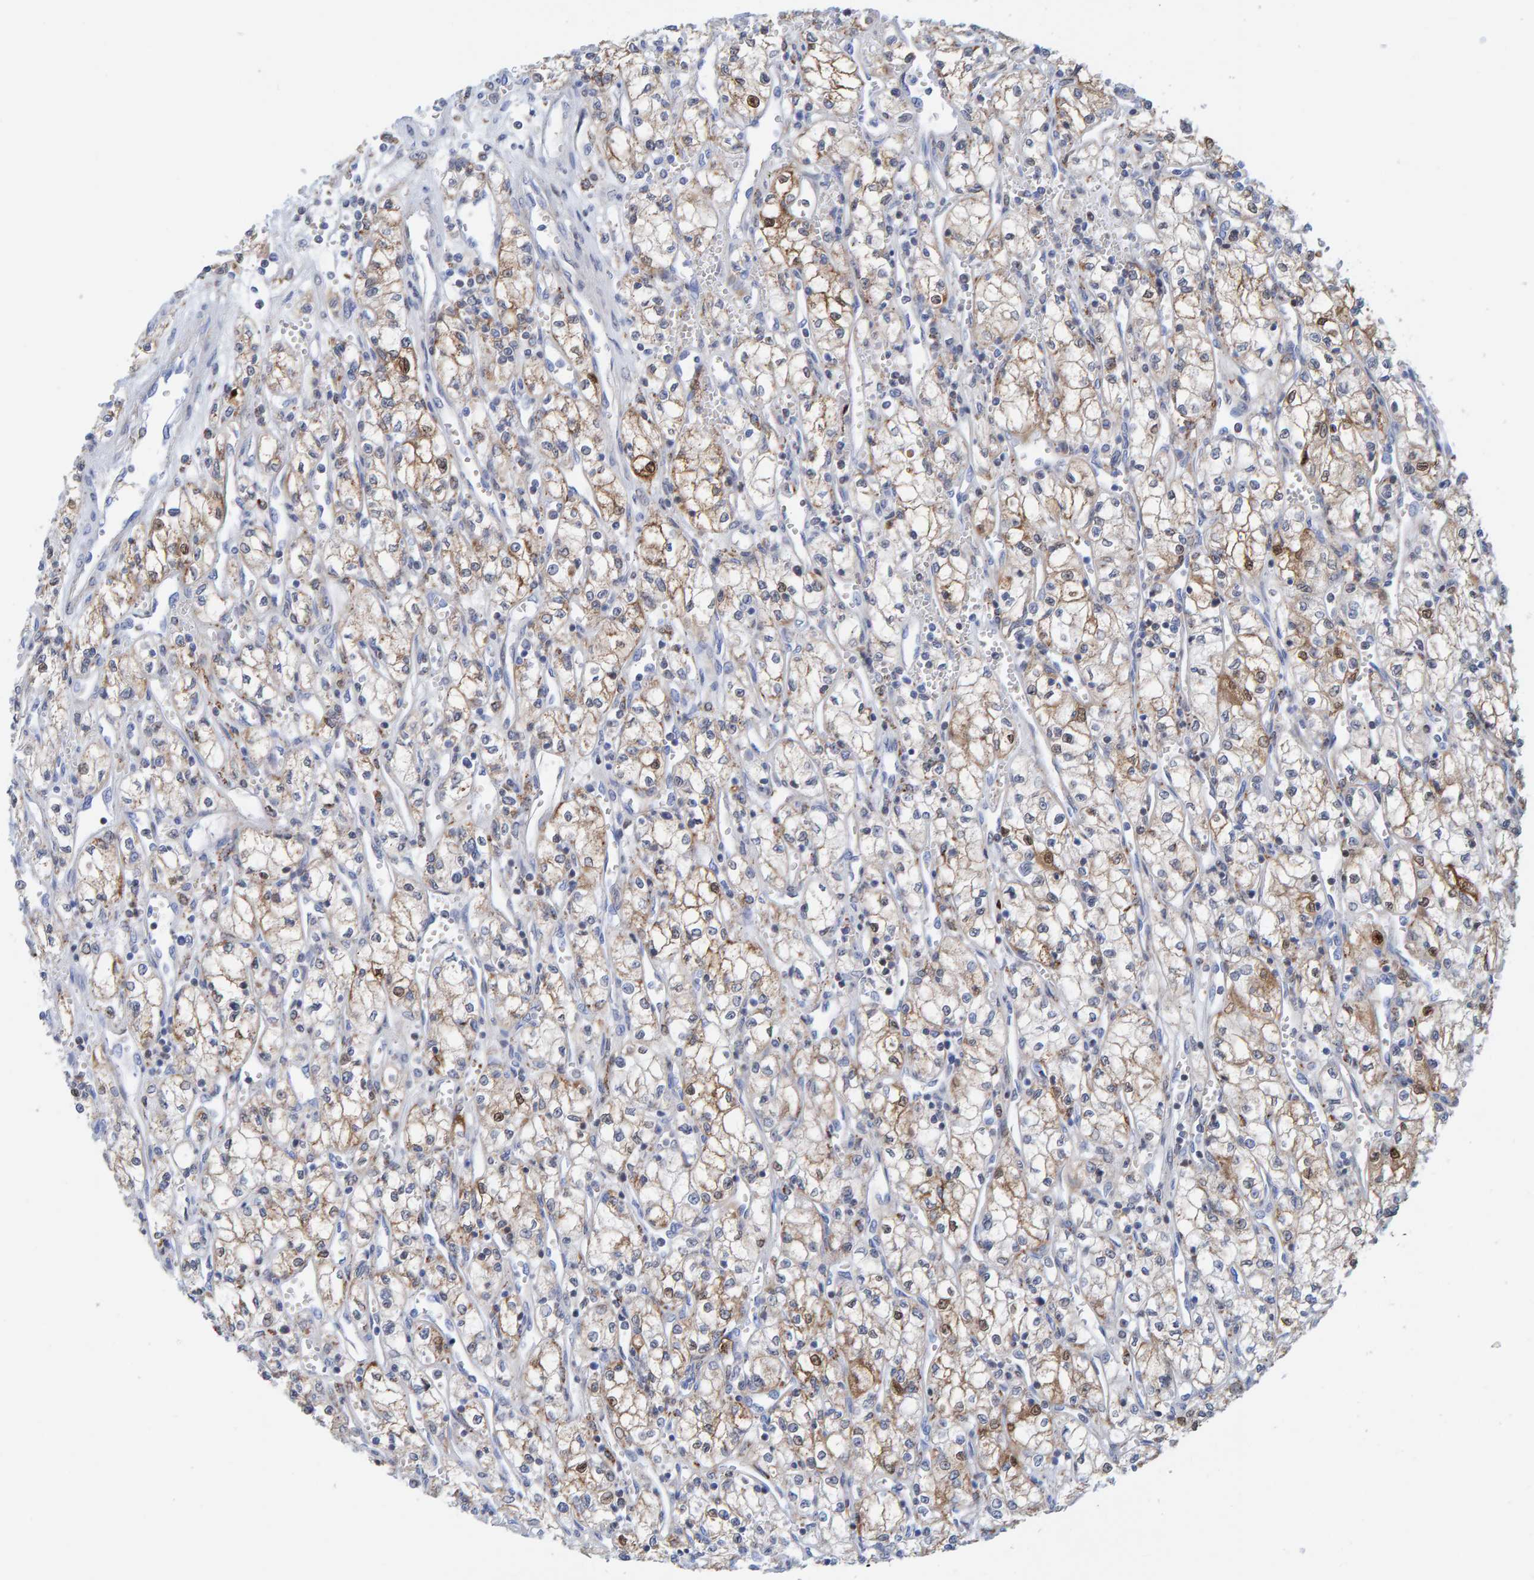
{"staining": {"intensity": "moderate", "quantity": "25%-75%", "location": "cytoplasmic/membranous"}, "tissue": "renal cancer", "cell_type": "Tumor cells", "image_type": "cancer", "snomed": [{"axis": "morphology", "description": "Adenocarcinoma, NOS"}, {"axis": "topography", "description": "Kidney"}], "caption": "Immunohistochemical staining of human renal cancer (adenocarcinoma) shows moderate cytoplasmic/membranous protein staining in about 25%-75% of tumor cells.", "gene": "KLHL11", "patient": {"sex": "male", "age": 59}}